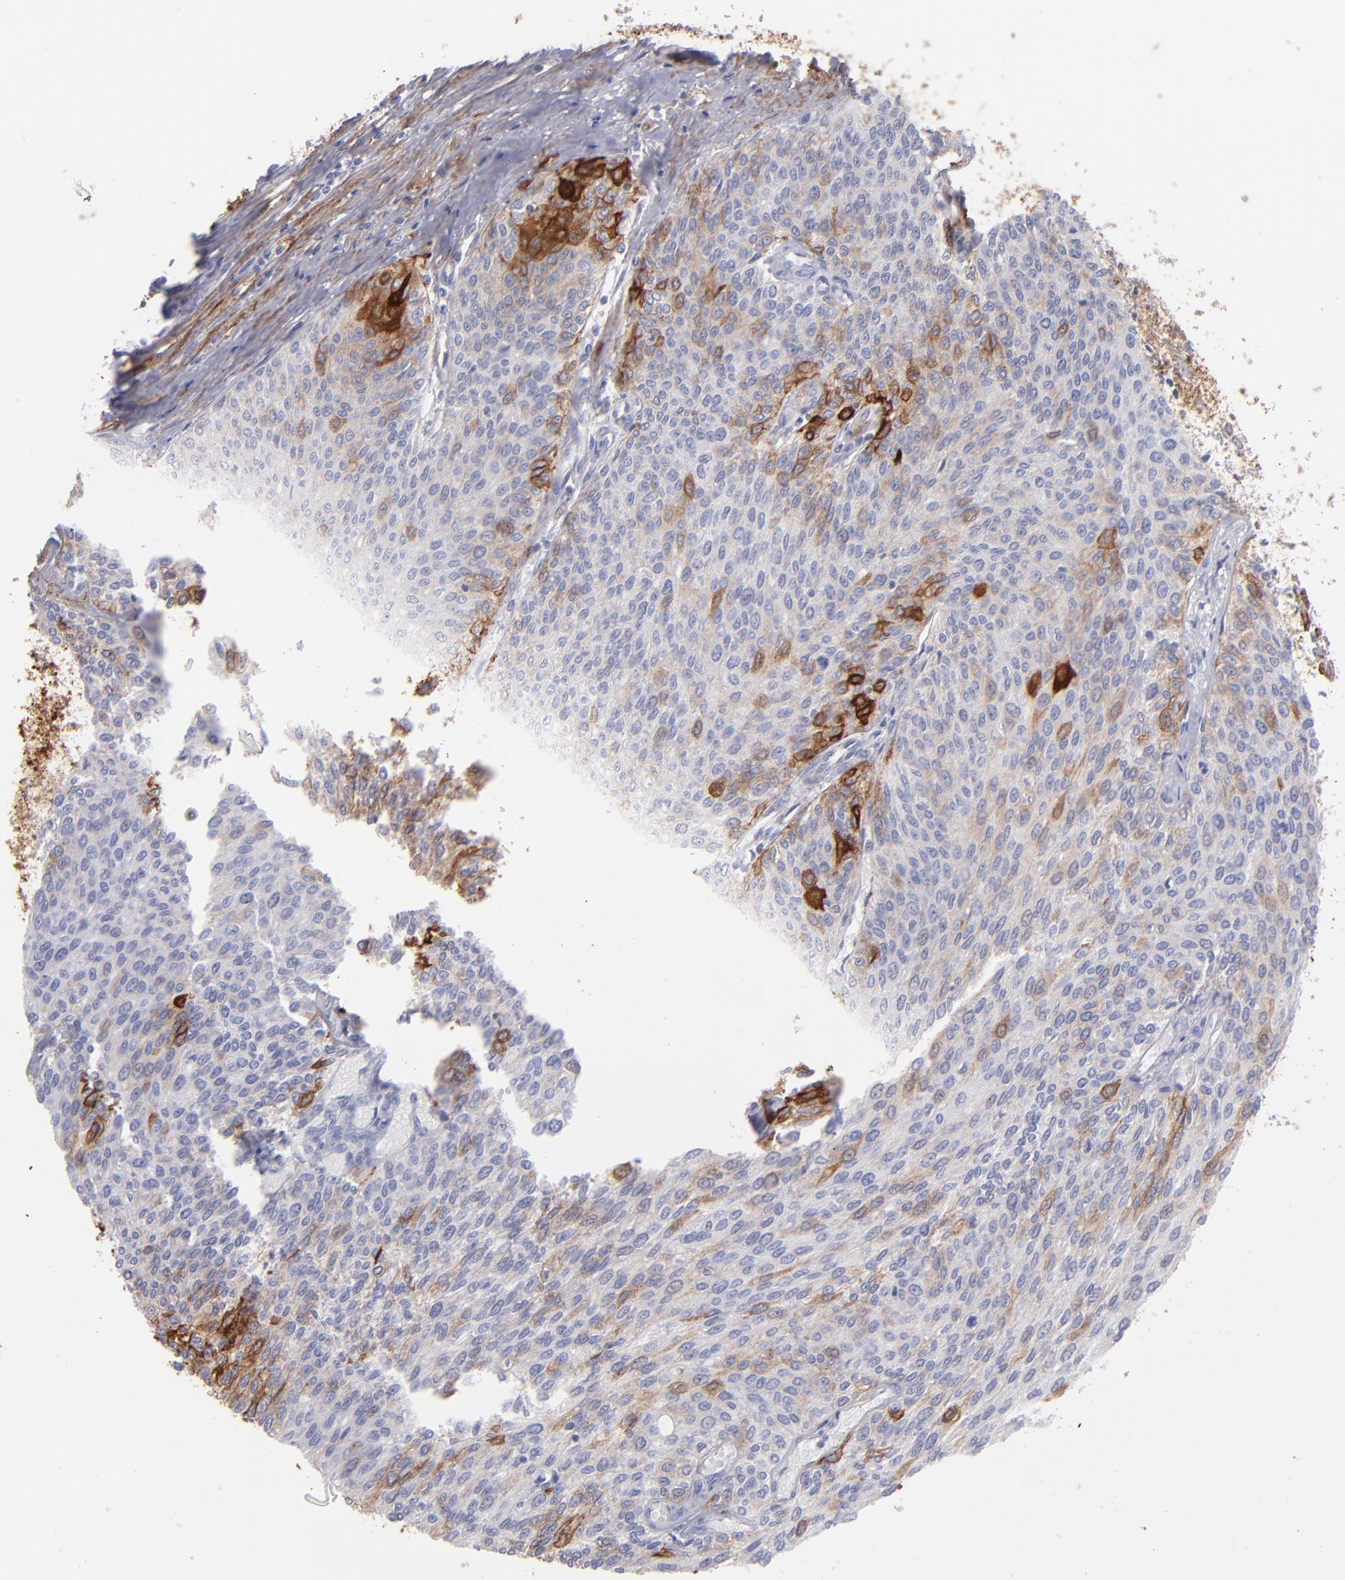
{"staining": {"intensity": "moderate", "quantity": "25%-75%", "location": "cytoplasmic/membranous"}, "tissue": "urothelial cancer", "cell_type": "Tumor cells", "image_type": "cancer", "snomed": [{"axis": "morphology", "description": "Urothelial carcinoma, Low grade"}, {"axis": "topography", "description": "Urinary bladder"}], "caption": "Urothelial cancer stained for a protein (brown) displays moderate cytoplasmic/membranous positive staining in approximately 25%-75% of tumor cells.", "gene": "AHNAK2", "patient": {"sex": "female", "age": 73}}